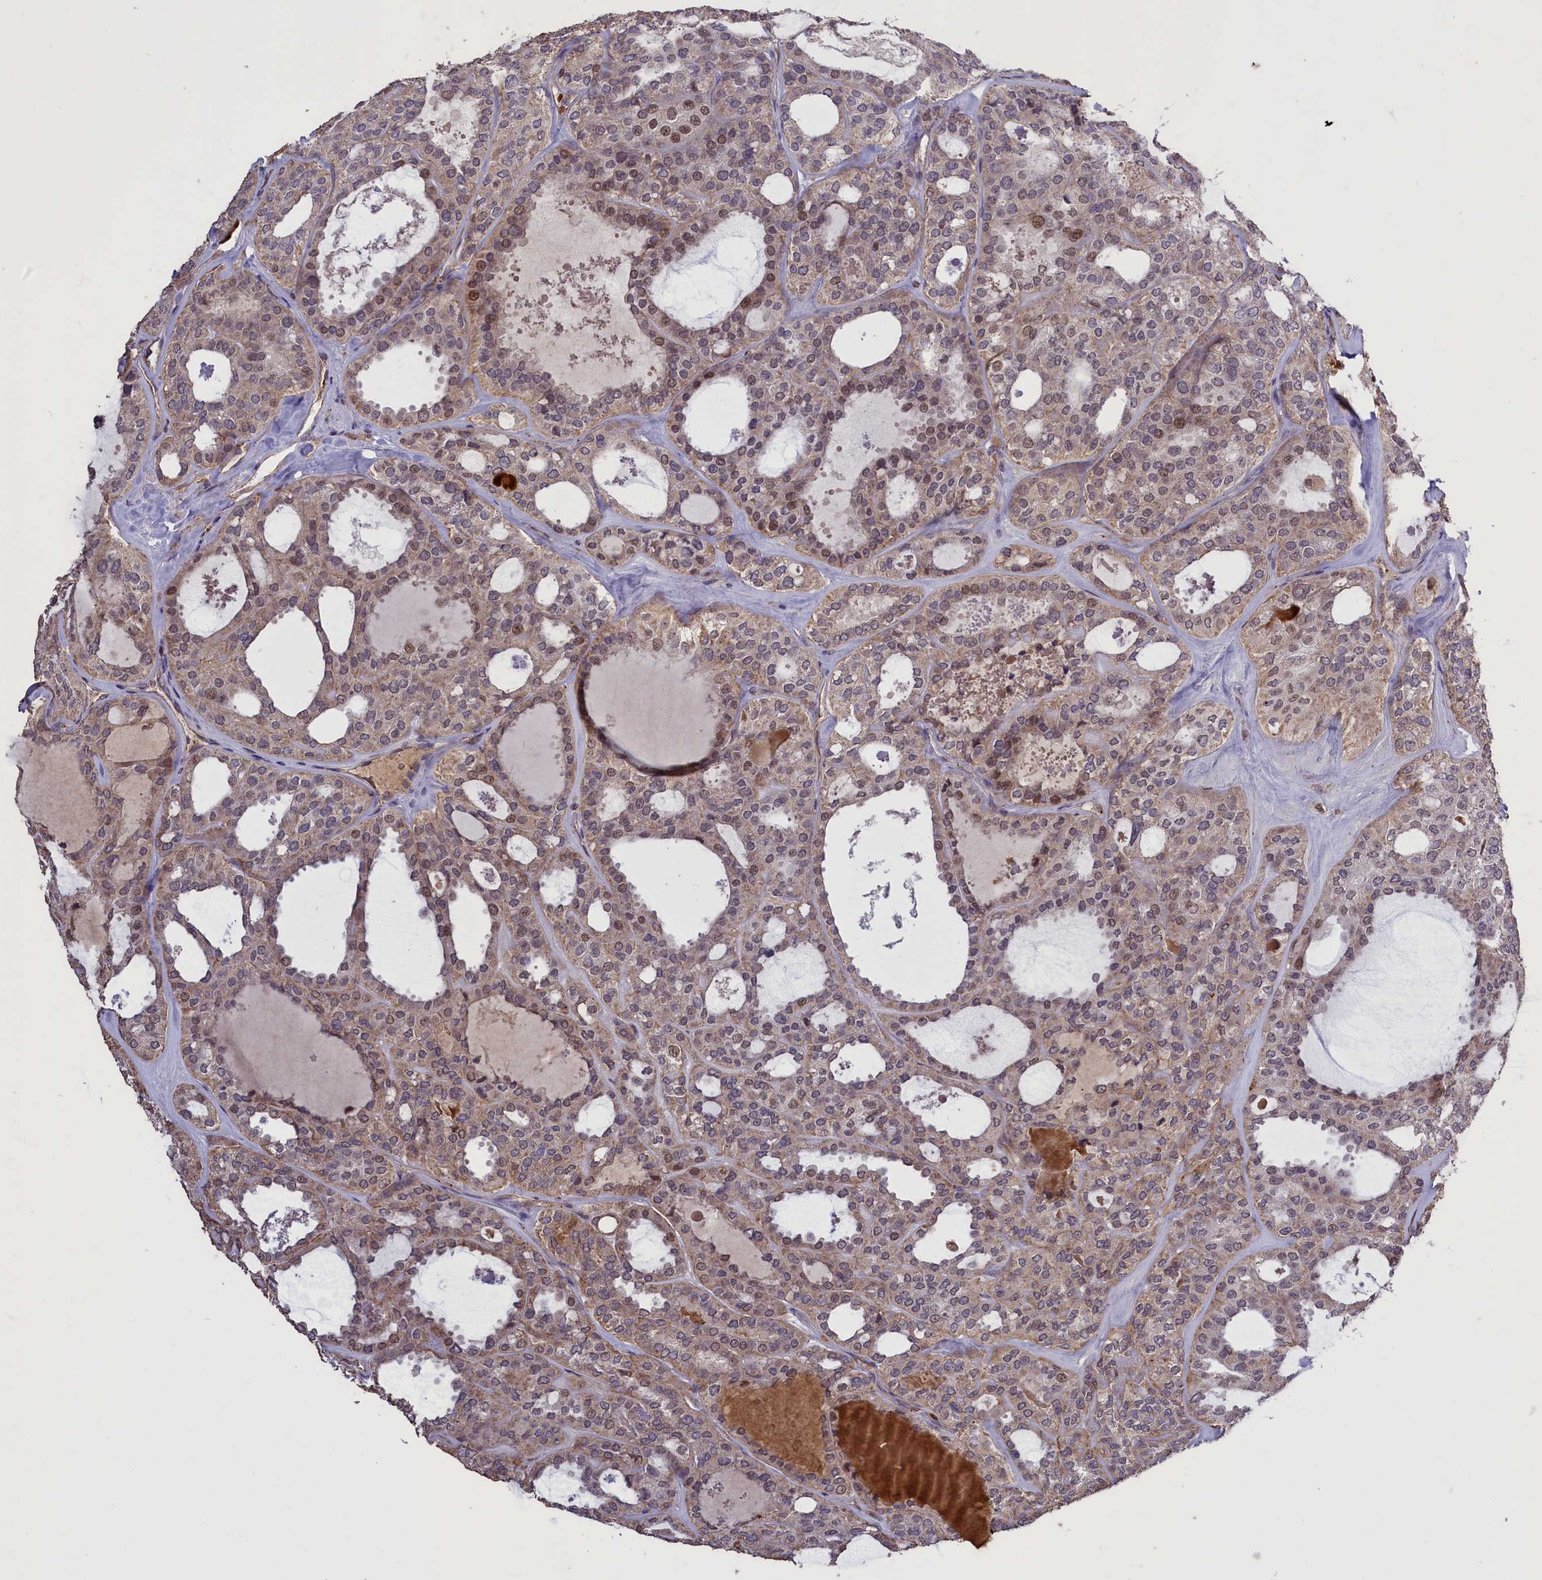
{"staining": {"intensity": "weak", "quantity": "25%-75%", "location": "cytoplasmic/membranous,nuclear"}, "tissue": "thyroid cancer", "cell_type": "Tumor cells", "image_type": "cancer", "snomed": [{"axis": "morphology", "description": "Follicular adenoma carcinoma, NOS"}, {"axis": "topography", "description": "Thyroid gland"}], "caption": "This photomicrograph exhibits follicular adenoma carcinoma (thyroid) stained with immunohistochemistry to label a protein in brown. The cytoplasmic/membranous and nuclear of tumor cells show weak positivity for the protein. Nuclei are counter-stained blue.", "gene": "CLRN2", "patient": {"sex": "male", "age": 75}}